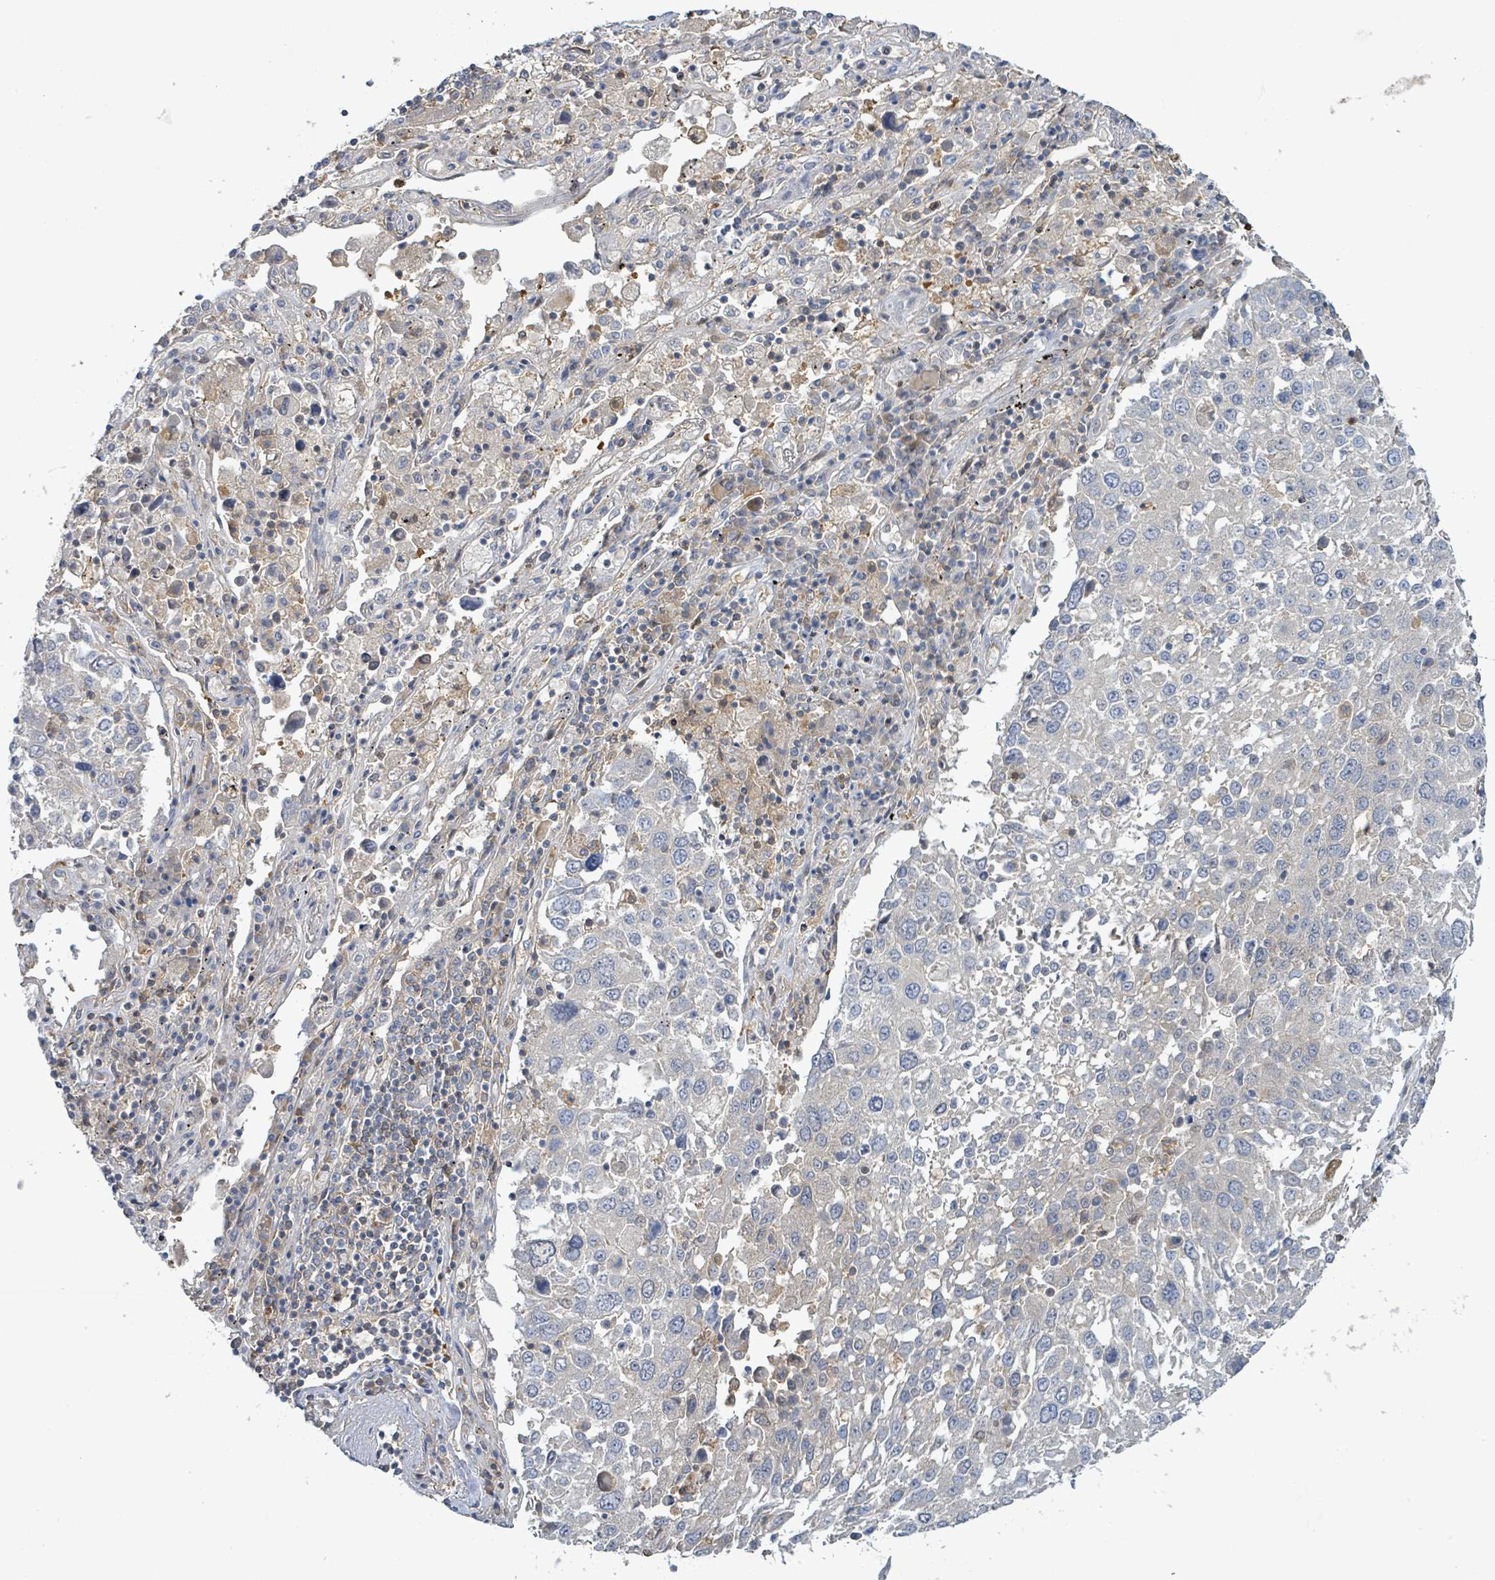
{"staining": {"intensity": "negative", "quantity": "none", "location": "none"}, "tissue": "lung cancer", "cell_type": "Tumor cells", "image_type": "cancer", "snomed": [{"axis": "morphology", "description": "Squamous cell carcinoma, NOS"}, {"axis": "topography", "description": "Lung"}], "caption": "An immunohistochemistry (IHC) photomicrograph of squamous cell carcinoma (lung) is shown. There is no staining in tumor cells of squamous cell carcinoma (lung). (Immunohistochemistry, brightfield microscopy, high magnification).", "gene": "PGAM1", "patient": {"sex": "male", "age": 65}}